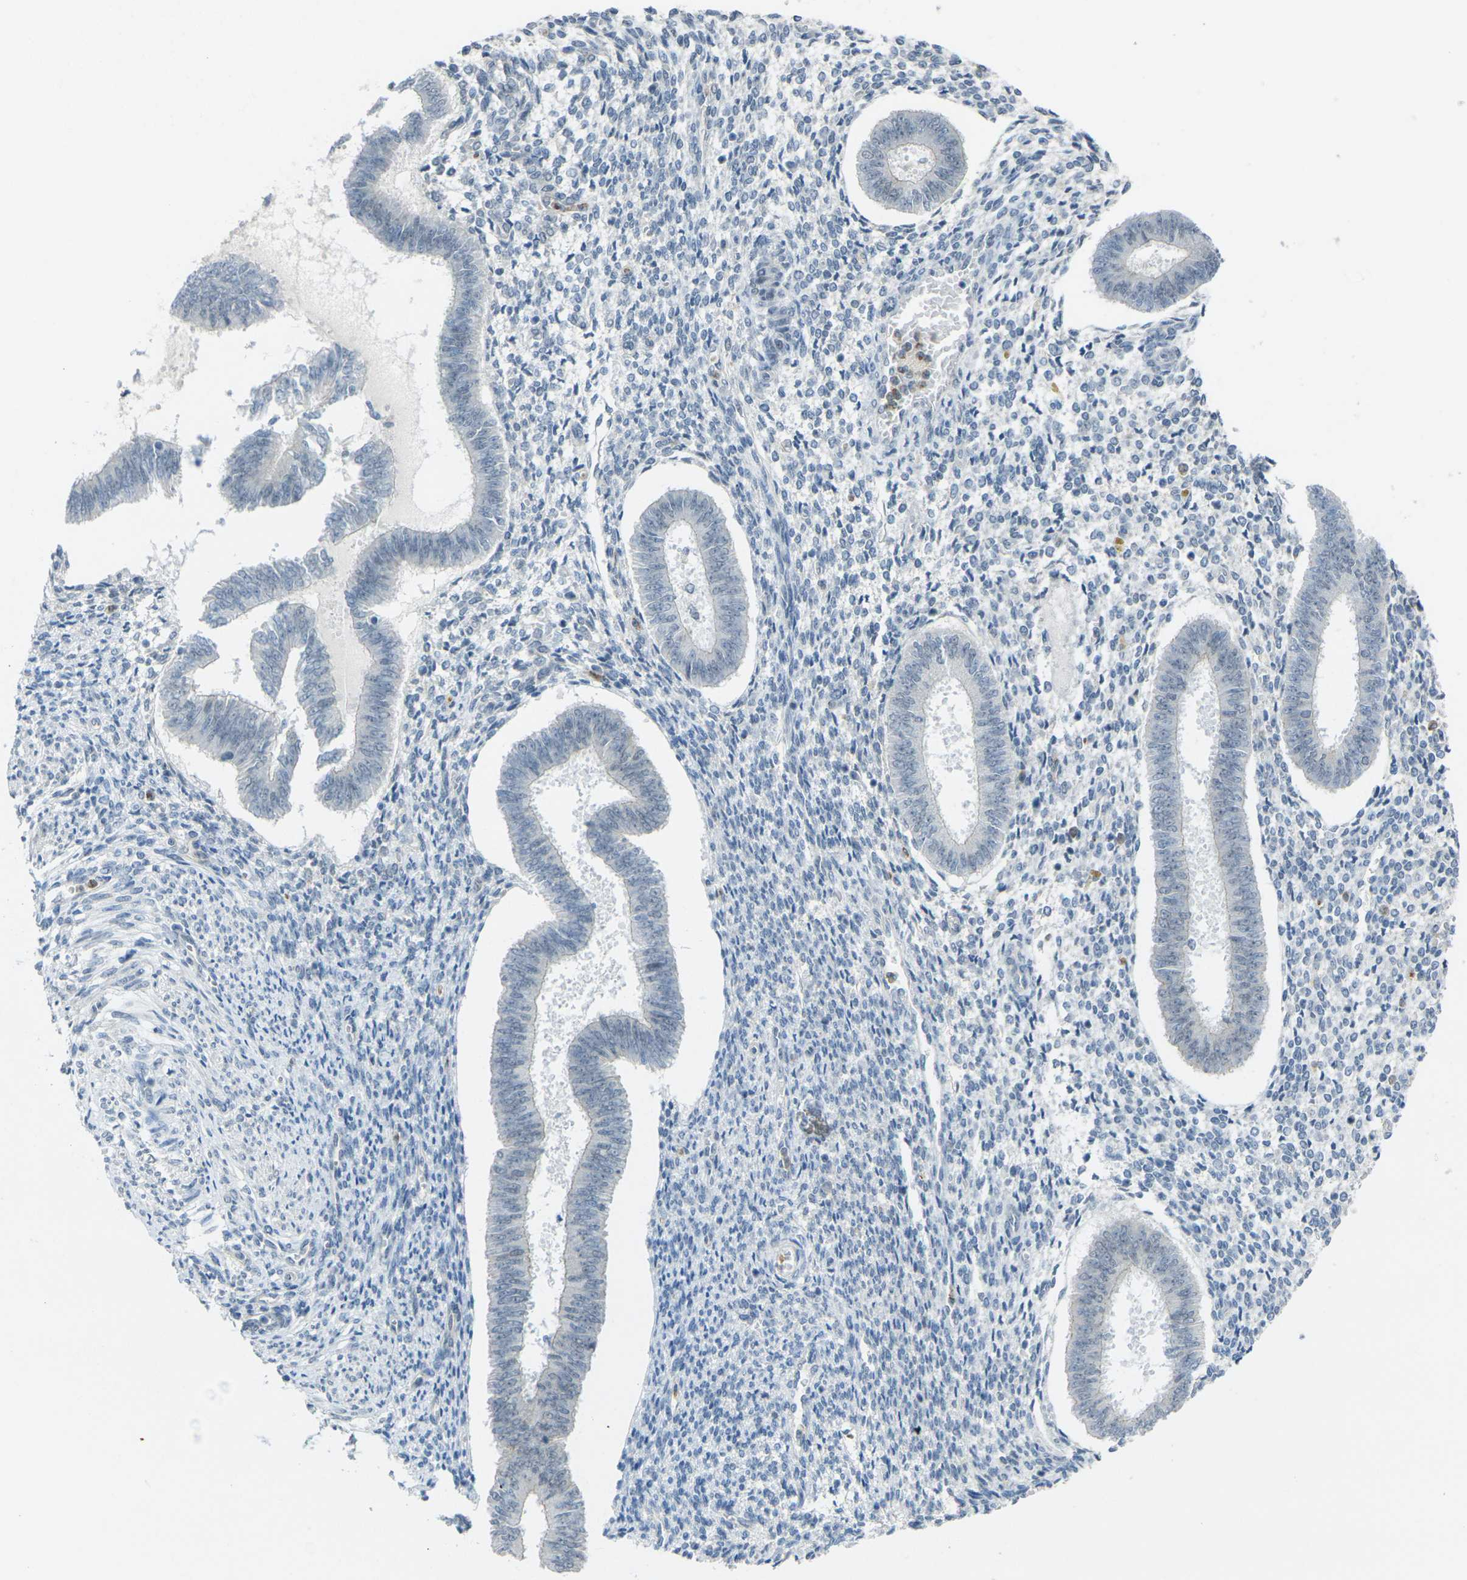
{"staining": {"intensity": "negative", "quantity": "none", "location": "none"}, "tissue": "endometrium", "cell_type": "Cells in endometrial stroma", "image_type": "normal", "snomed": [{"axis": "morphology", "description": "Normal tissue, NOS"}, {"axis": "topography", "description": "Endometrium"}], "caption": "Immunohistochemistry photomicrograph of unremarkable human endometrium stained for a protein (brown), which reveals no expression in cells in endometrial stroma. (Stains: DAB immunohistochemistry with hematoxylin counter stain, Microscopy: brightfield microscopy at high magnification).", "gene": "SPTBN2", "patient": {"sex": "female", "age": 35}}